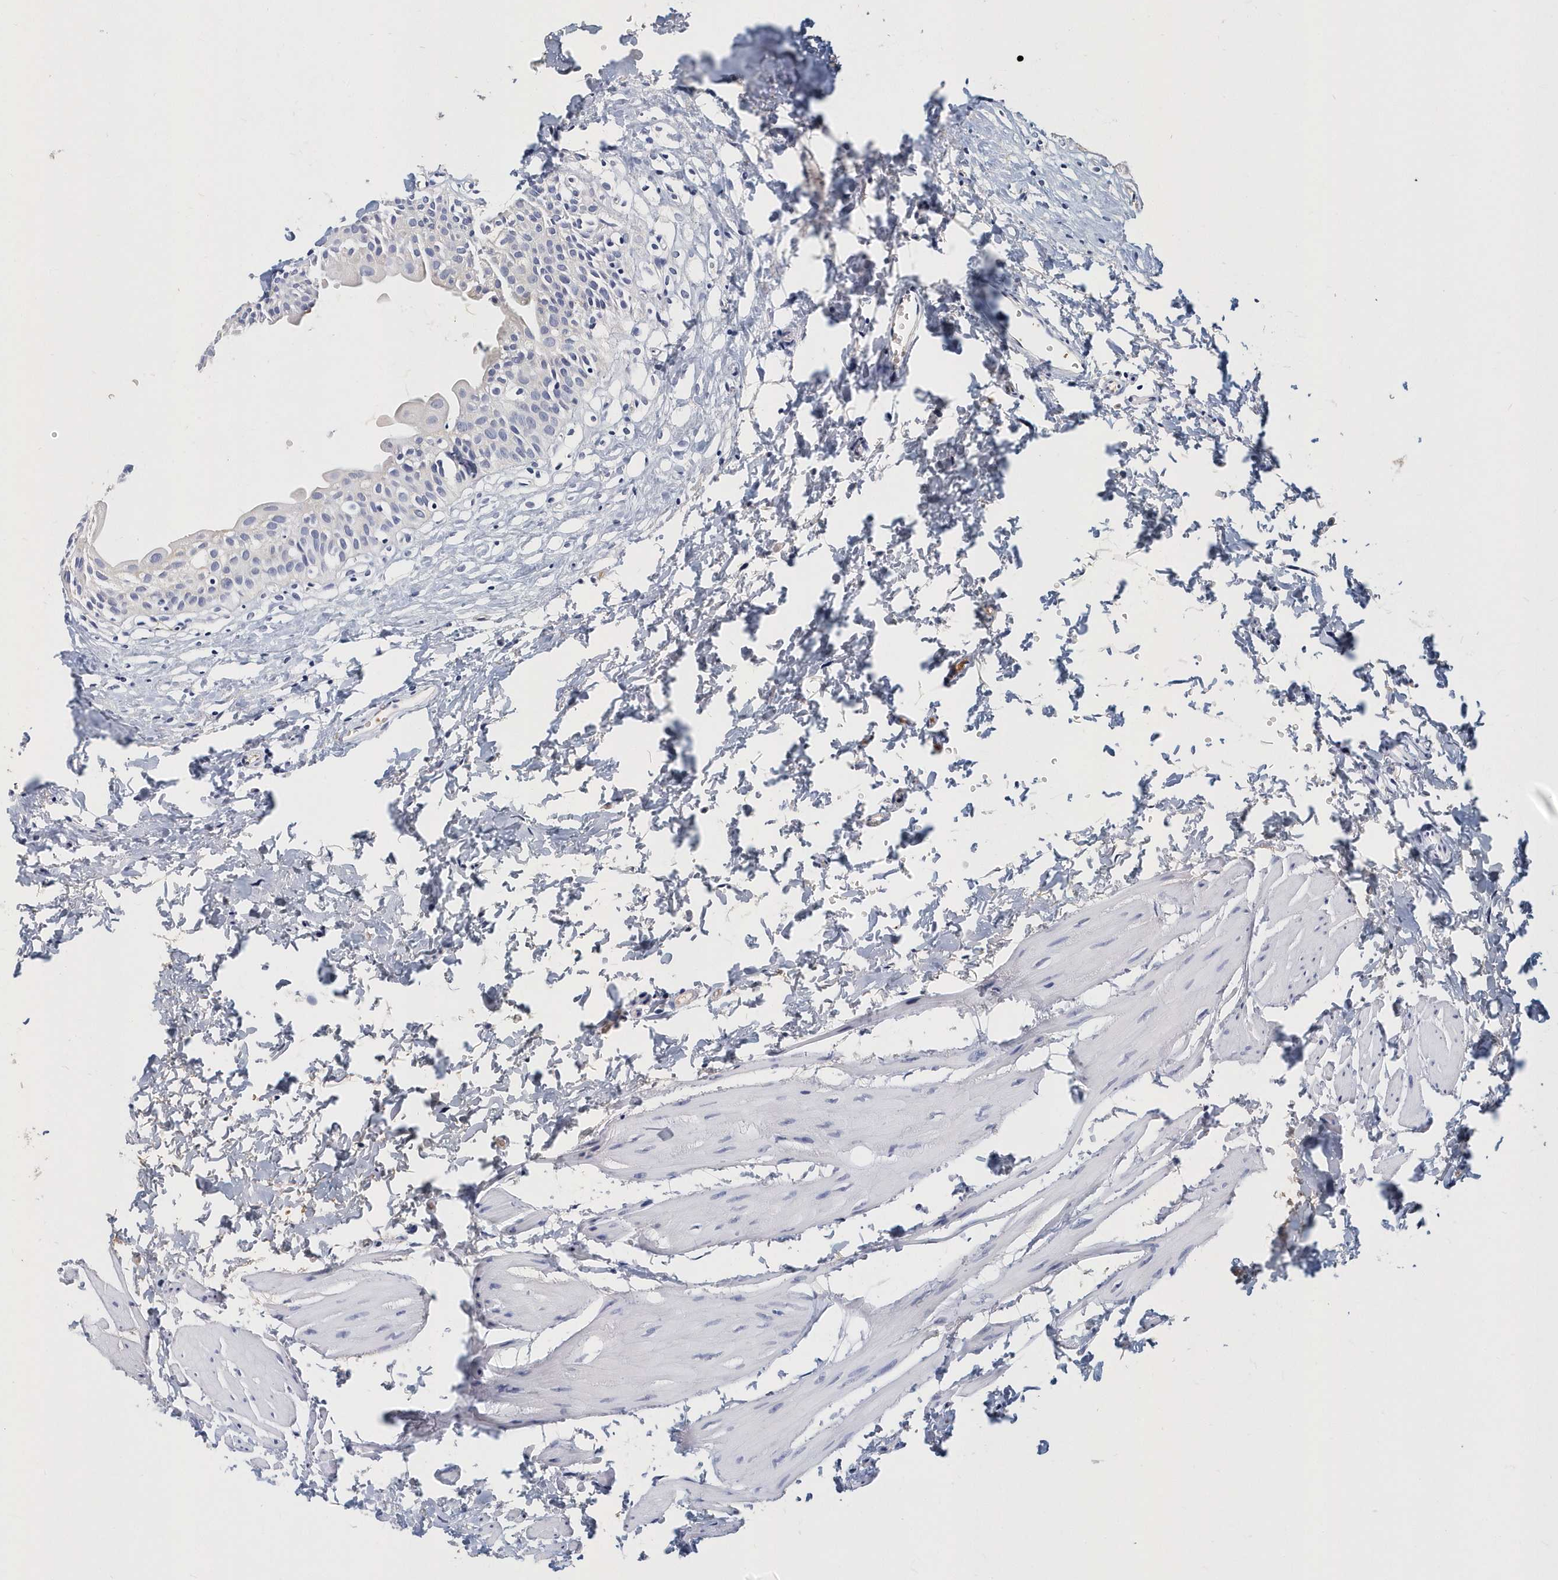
{"staining": {"intensity": "negative", "quantity": "none", "location": "none"}, "tissue": "urinary bladder", "cell_type": "Urothelial cells", "image_type": "normal", "snomed": [{"axis": "morphology", "description": "Normal tissue, NOS"}, {"axis": "topography", "description": "Urinary bladder"}], "caption": "Immunohistochemical staining of normal human urinary bladder exhibits no significant staining in urothelial cells.", "gene": "ITGA2B", "patient": {"sex": "male", "age": 51}}